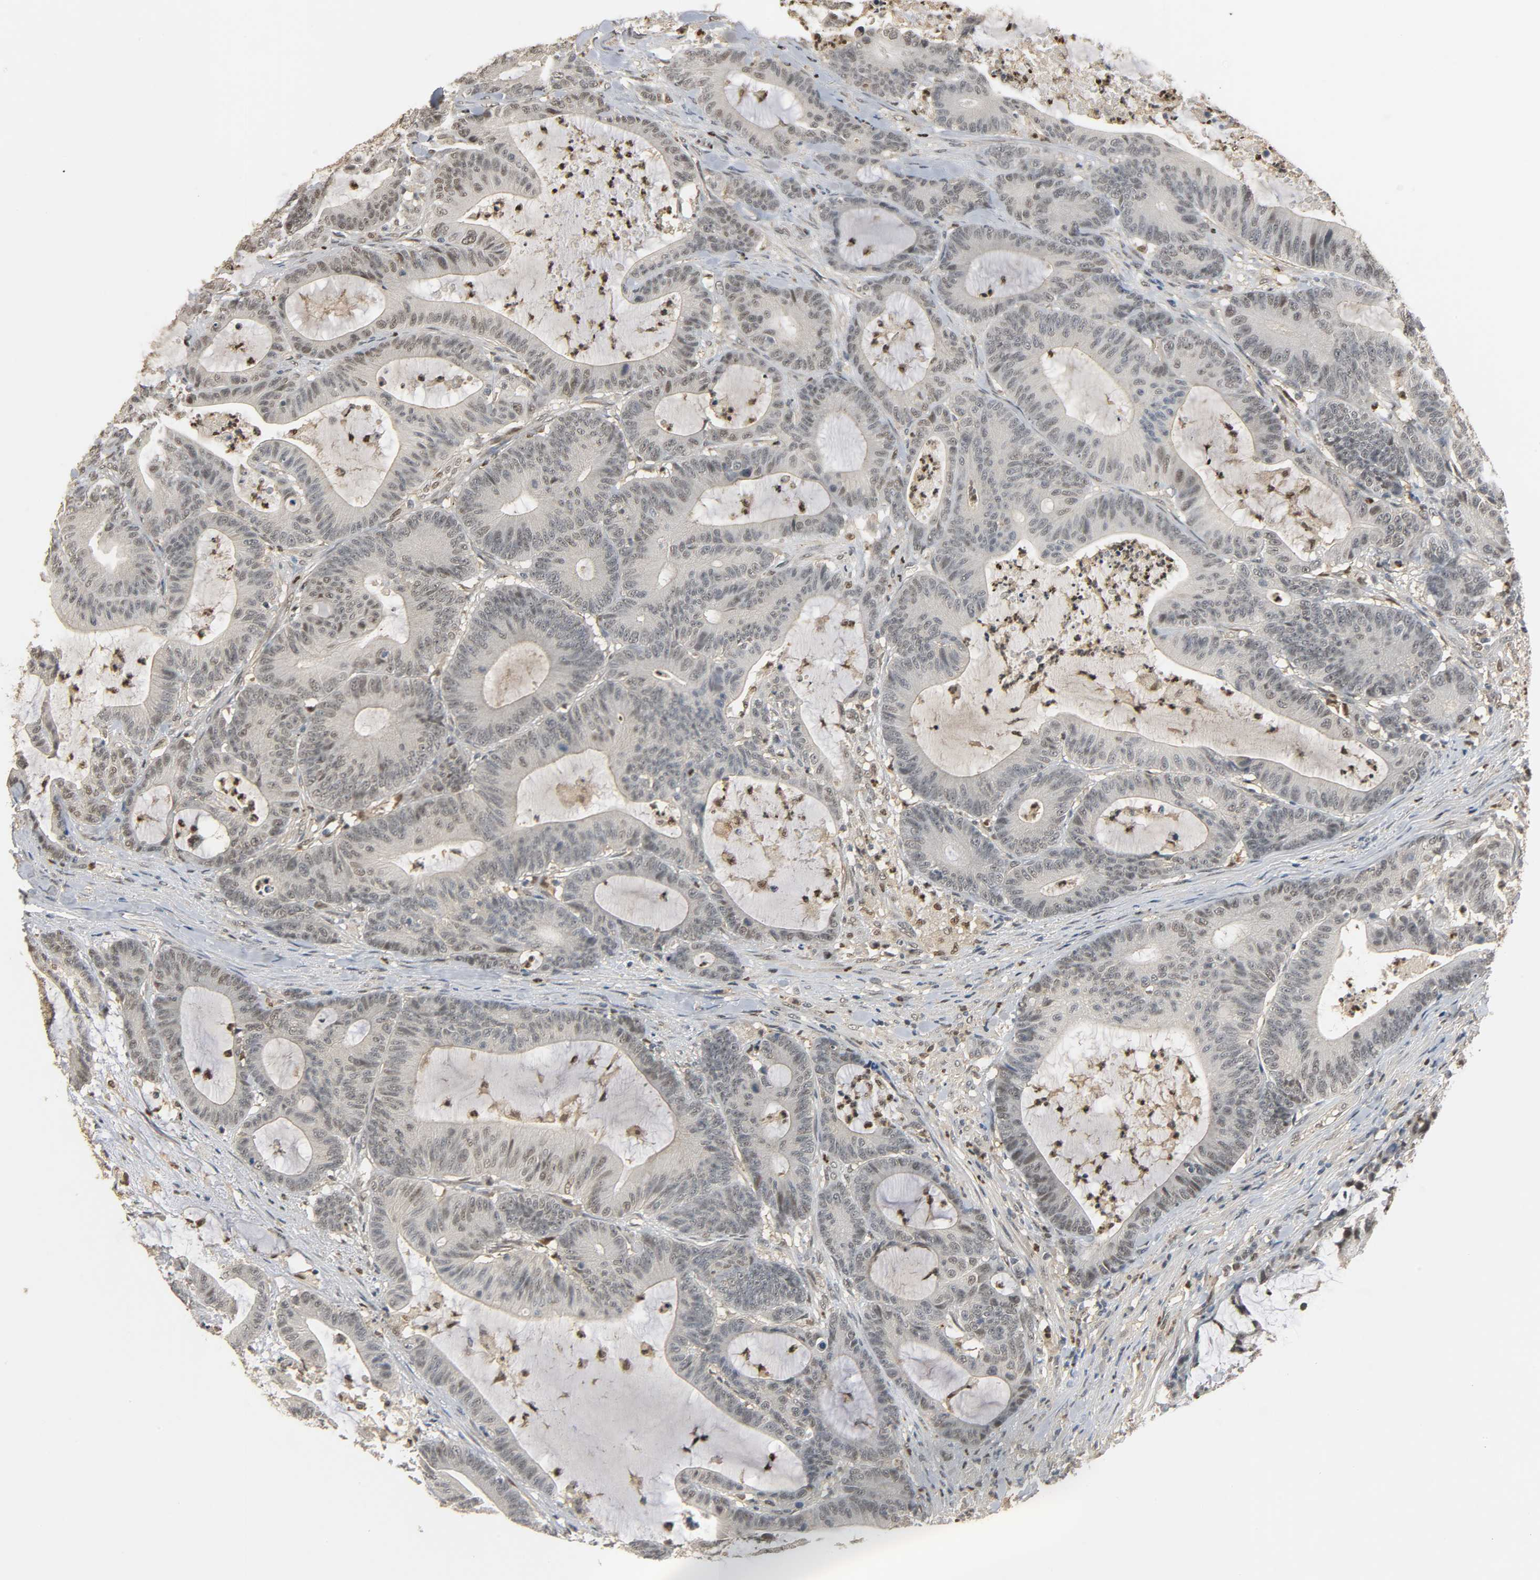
{"staining": {"intensity": "negative", "quantity": "none", "location": "none"}, "tissue": "colorectal cancer", "cell_type": "Tumor cells", "image_type": "cancer", "snomed": [{"axis": "morphology", "description": "Adenocarcinoma, NOS"}, {"axis": "topography", "description": "Colon"}], "caption": "A micrograph of adenocarcinoma (colorectal) stained for a protein shows no brown staining in tumor cells. (Brightfield microscopy of DAB (3,3'-diaminobenzidine) immunohistochemistry at high magnification).", "gene": "ZFPM2", "patient": {"sex": "female", "age": 84}}